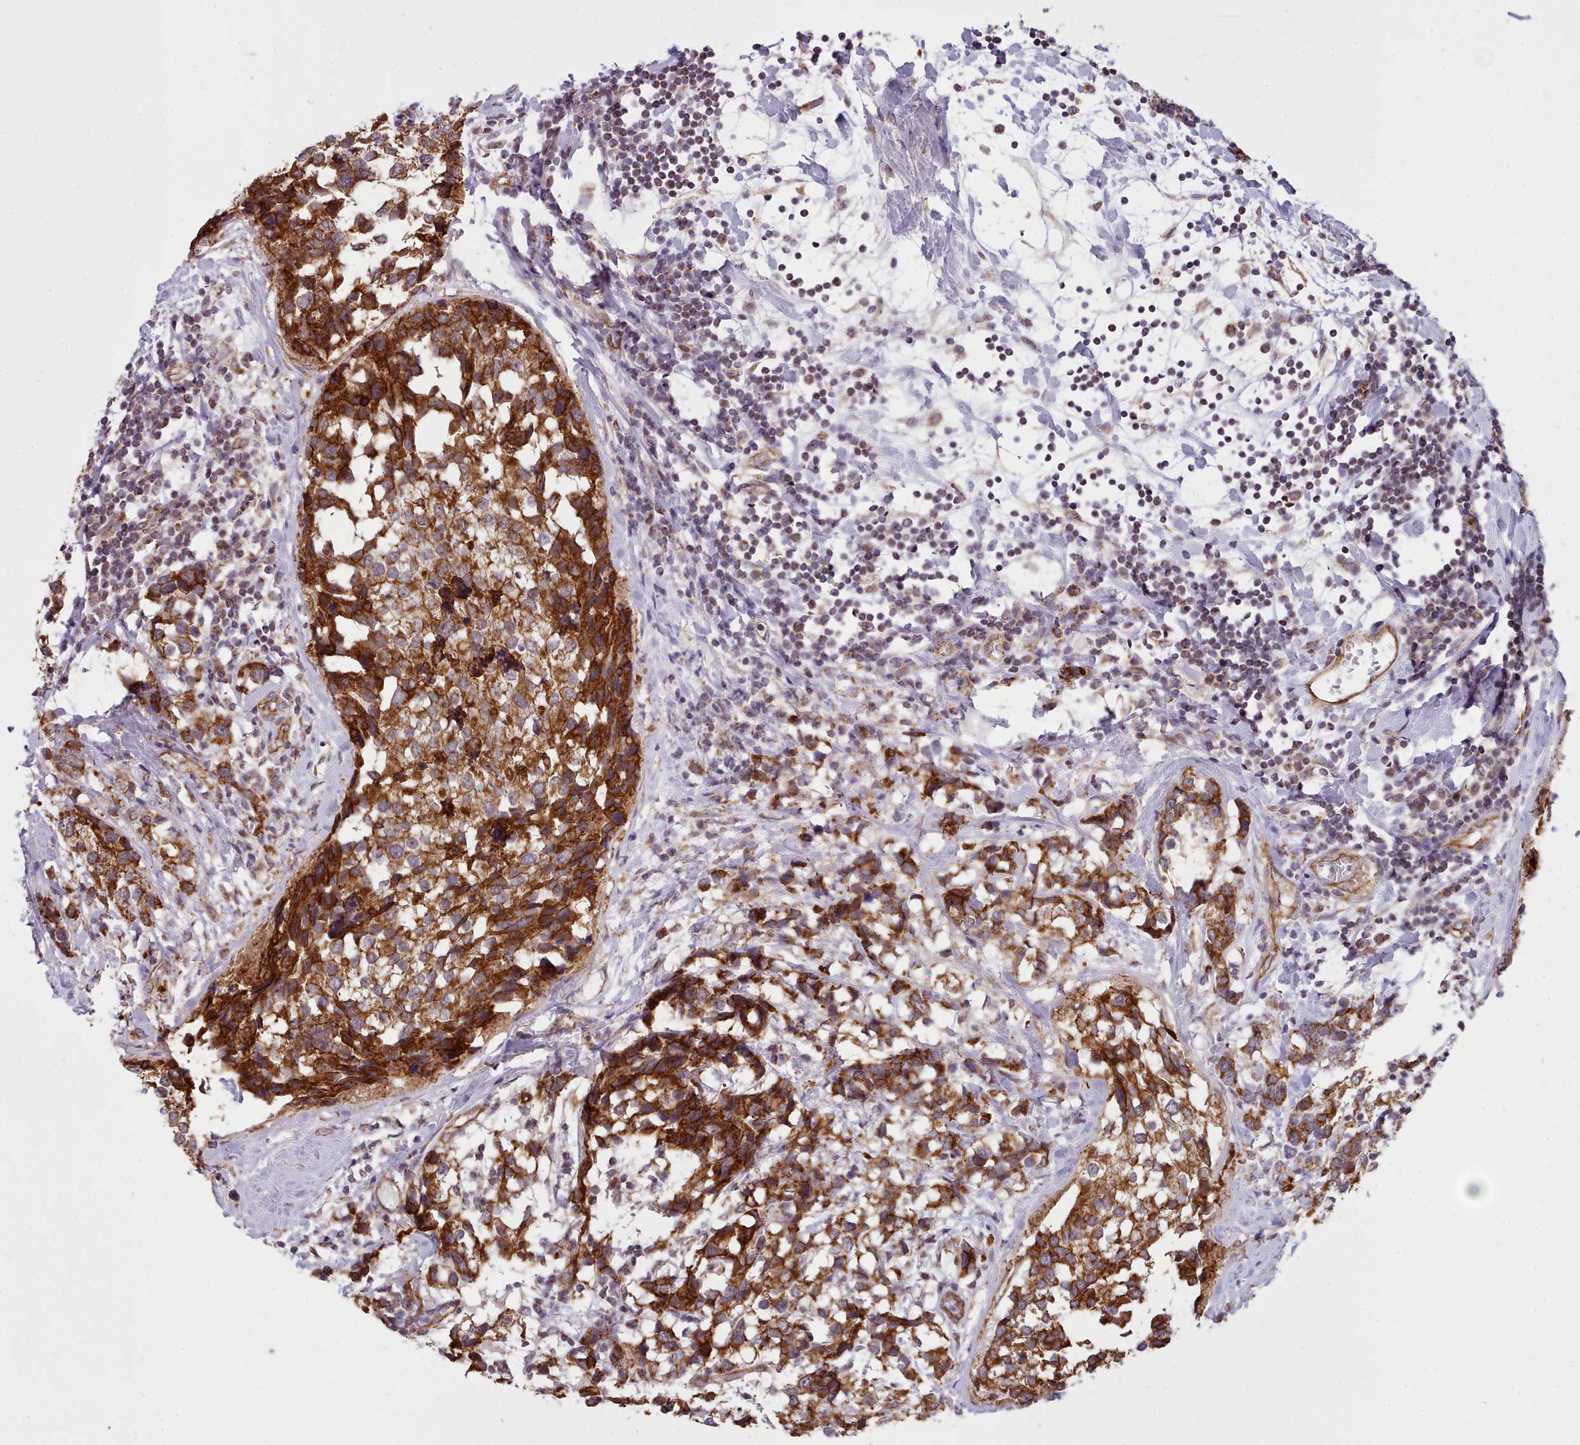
{"staining": {"intensity": "strong", "quantity": ">75%", "location": "cytoplasmic/membranous"}, "tissue": "breast cancer", "cell_type": "Tumor cells", "image_type": "cancer", "snomed": [{"axis": "morphology", "description": "Lobular carcinoma"}, {"axis": "topography", "description": "Breast"}], "caption": "Tumor cells exhibit strong cytoplasmic/membranous staining in about >75% of cells in lobular carcinoma (breast).", "gene": "MRPL46", "patient": {"sex": "female", "age": 59}}